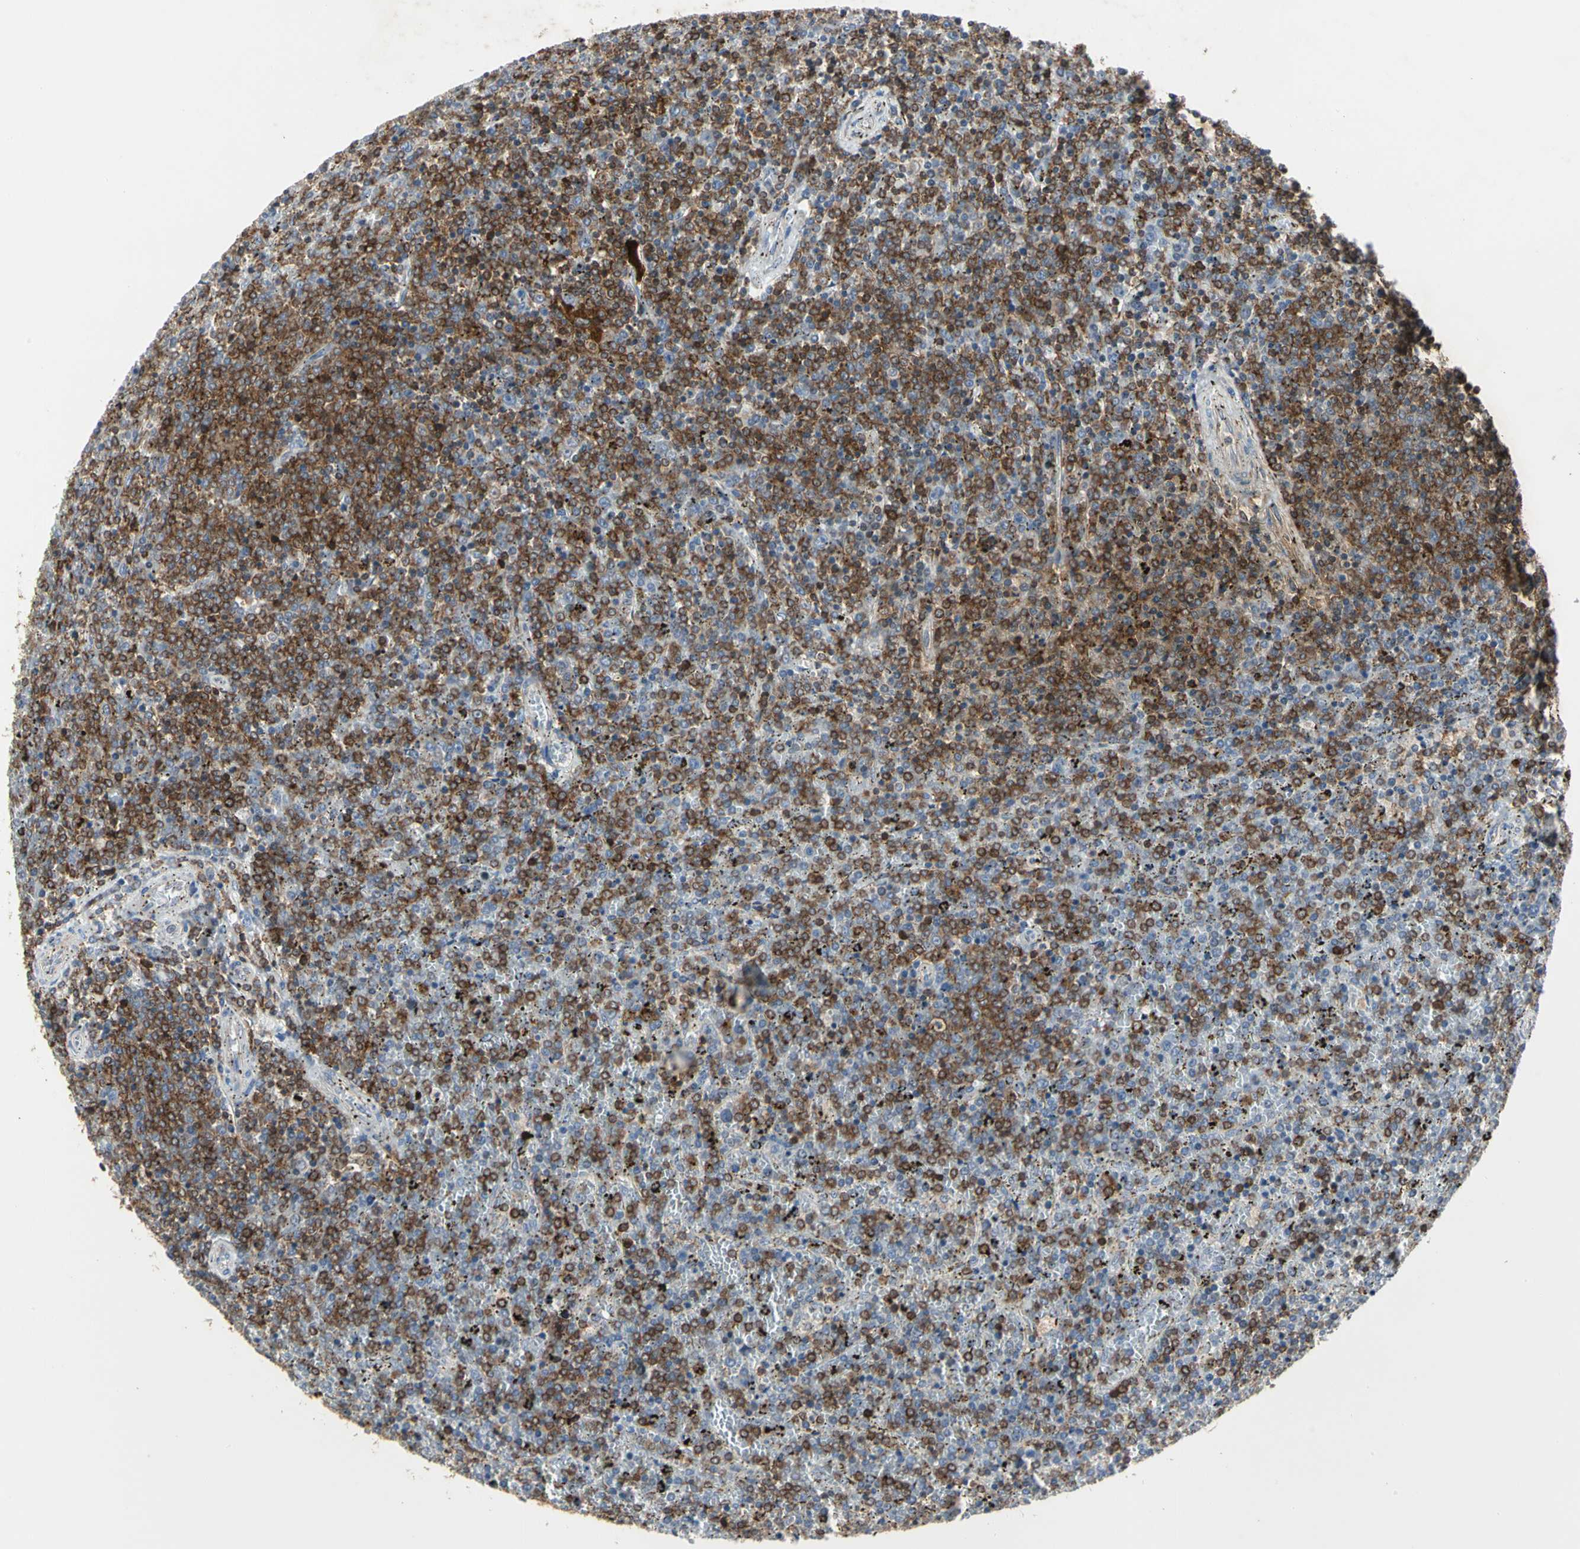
{"staining": {"intensity": "moderate", "quantity": "25%-75%", "location": "cytoplasmic/membranous"}, "tissue": "lymphoma", "cell_type": "Tumor cells", "image_type": "cancer", "snomed": [{"axis": "morphology", "description": "Malignant lymphoma, non-Hodgkin's type, Low grade"}, {"axis": "topography", "description": "Spleen"}], "caption": "Lymphoma was stained to show a protein in brown. There is medium levels of moderate cytoplasmic/membranous positivity in about 25%-75% of tumor cells. (Stains: DAB in brown, nuclei in blue, Microscopy: brightfield microscopy at high magnification).", "gene": "NAPG", "patient": {"sex": "female", "age": 77}}